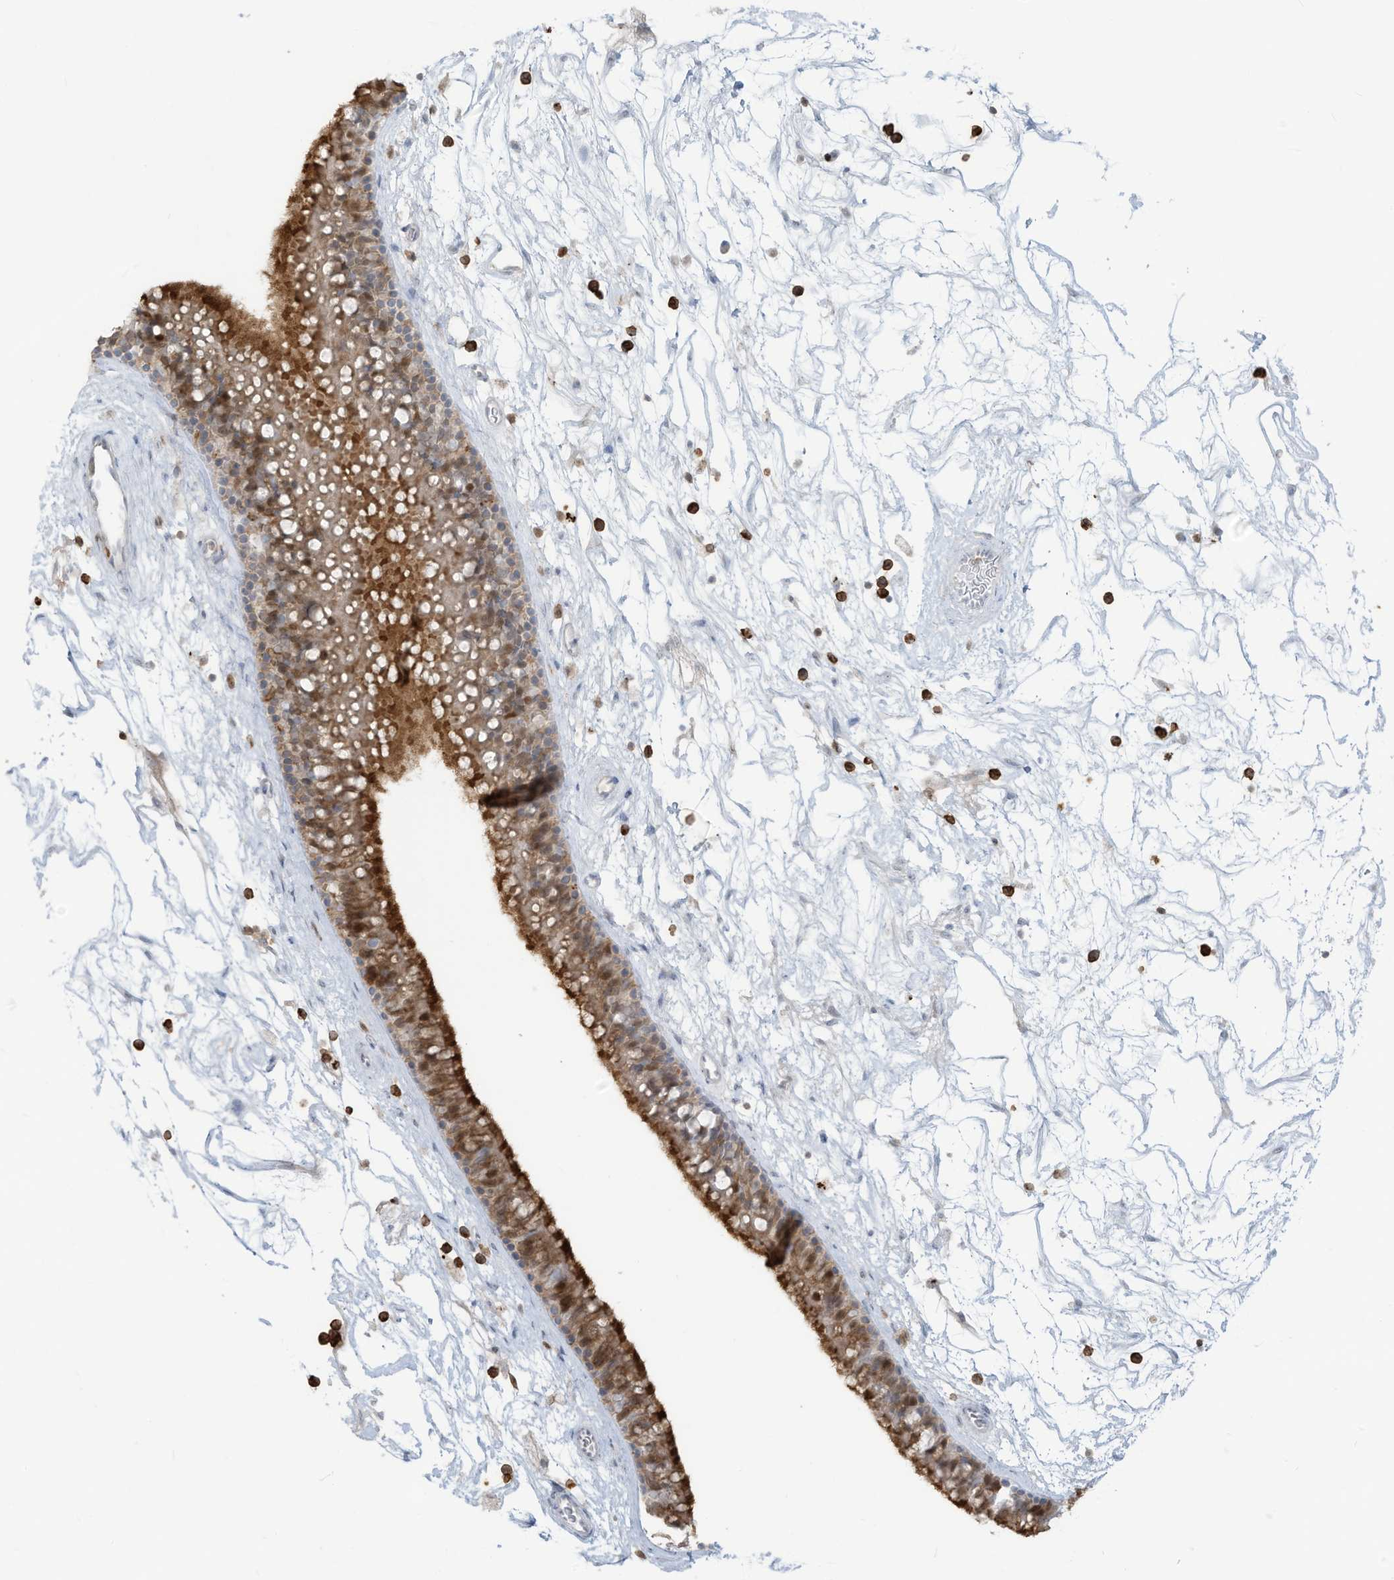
{"staining": {"intensity": "strong", "quantity": ">75%", "location": "cytoplasmic/membranous"}, "tissue": "nasopharynx", "cell_type": "Respiratory epithelial cells", "image_type": "normal", "snomed": [{"axis": "morphology", "description": "Normal tissue, NOS"}, {"axis": "topography", "description": "Nasopharynx"}], "caption": "Immunohistochemical staining of benign nasopharynx displays >75% levels of strong cytoplasmic/membranous protein positivity in about >75% of respiratory epithelial cells. (DAB (3,3'-diaminobenzidine) IHC with brightfield microscopy, high magnification).", "gene": "NOTO", "patient": {"sex": "male", "age": 64}}